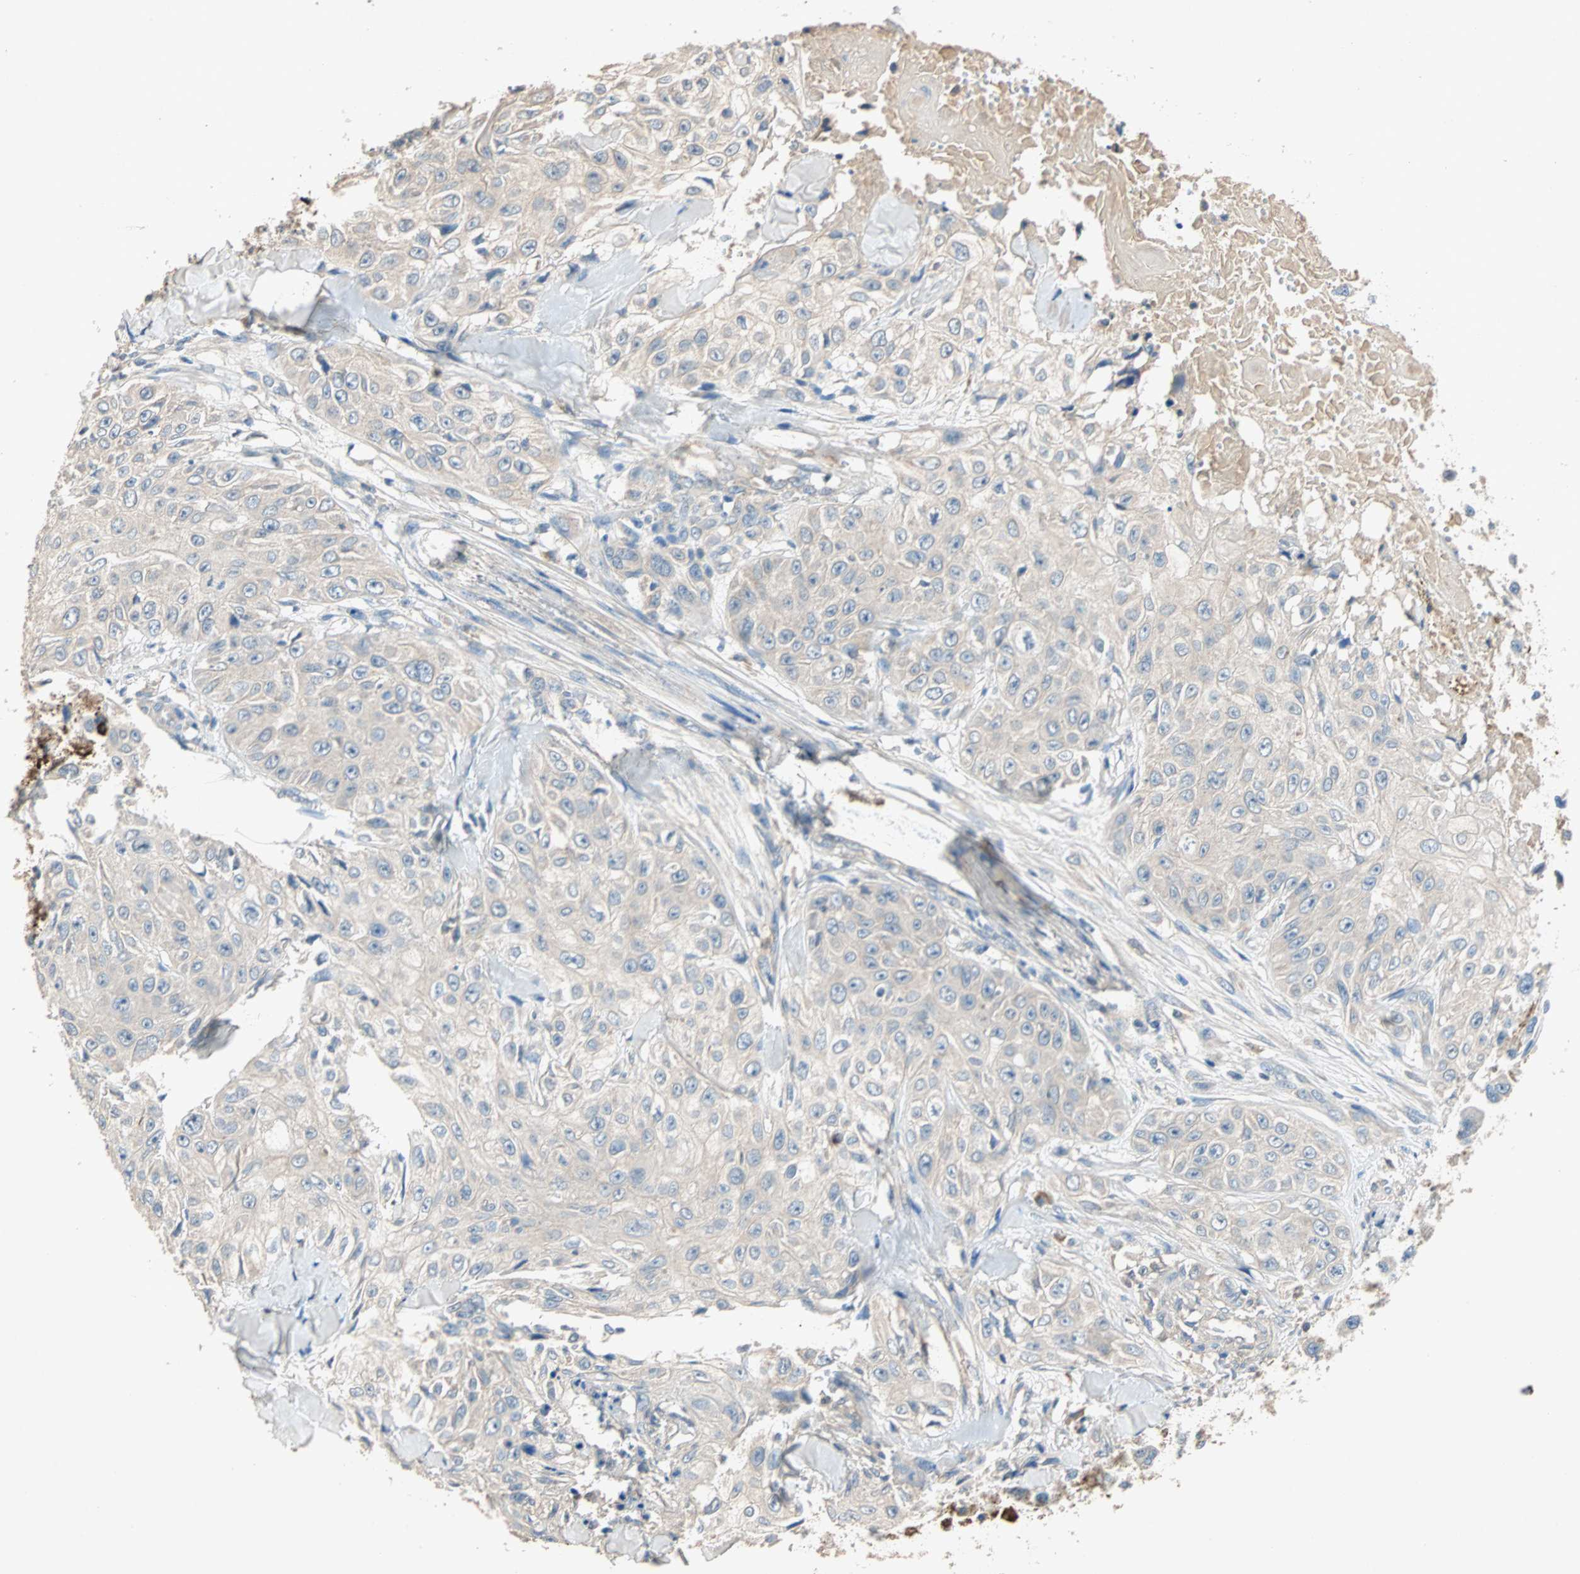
{"staining": {"intensity": "weak", "quantity": "25%-75%", "location": "cytoplasmic/membranous"}, "tissue": "skin cancer", "cell_type": "Tumor cells", "image_type": "cancer", "snomed": [{"axis": "morphology", "description": "Squamous cell carcinoma, NOS"}, {"axis": "topography", "description": "Skin"}], "caption": "Tumor cells show low levels of weak cytoplasmic/membranous staining in approximately 25%-75% of cells in human skin cancer (squamous cell carcinoma). (Stains: DAB (3,3'-diaminobenzidine) in brown, nuclei in blue, Microscopy: brightfield microscopy at high magnification).", "gene": "ADAP1", "patient": {"sex": "male", "age": 86}}